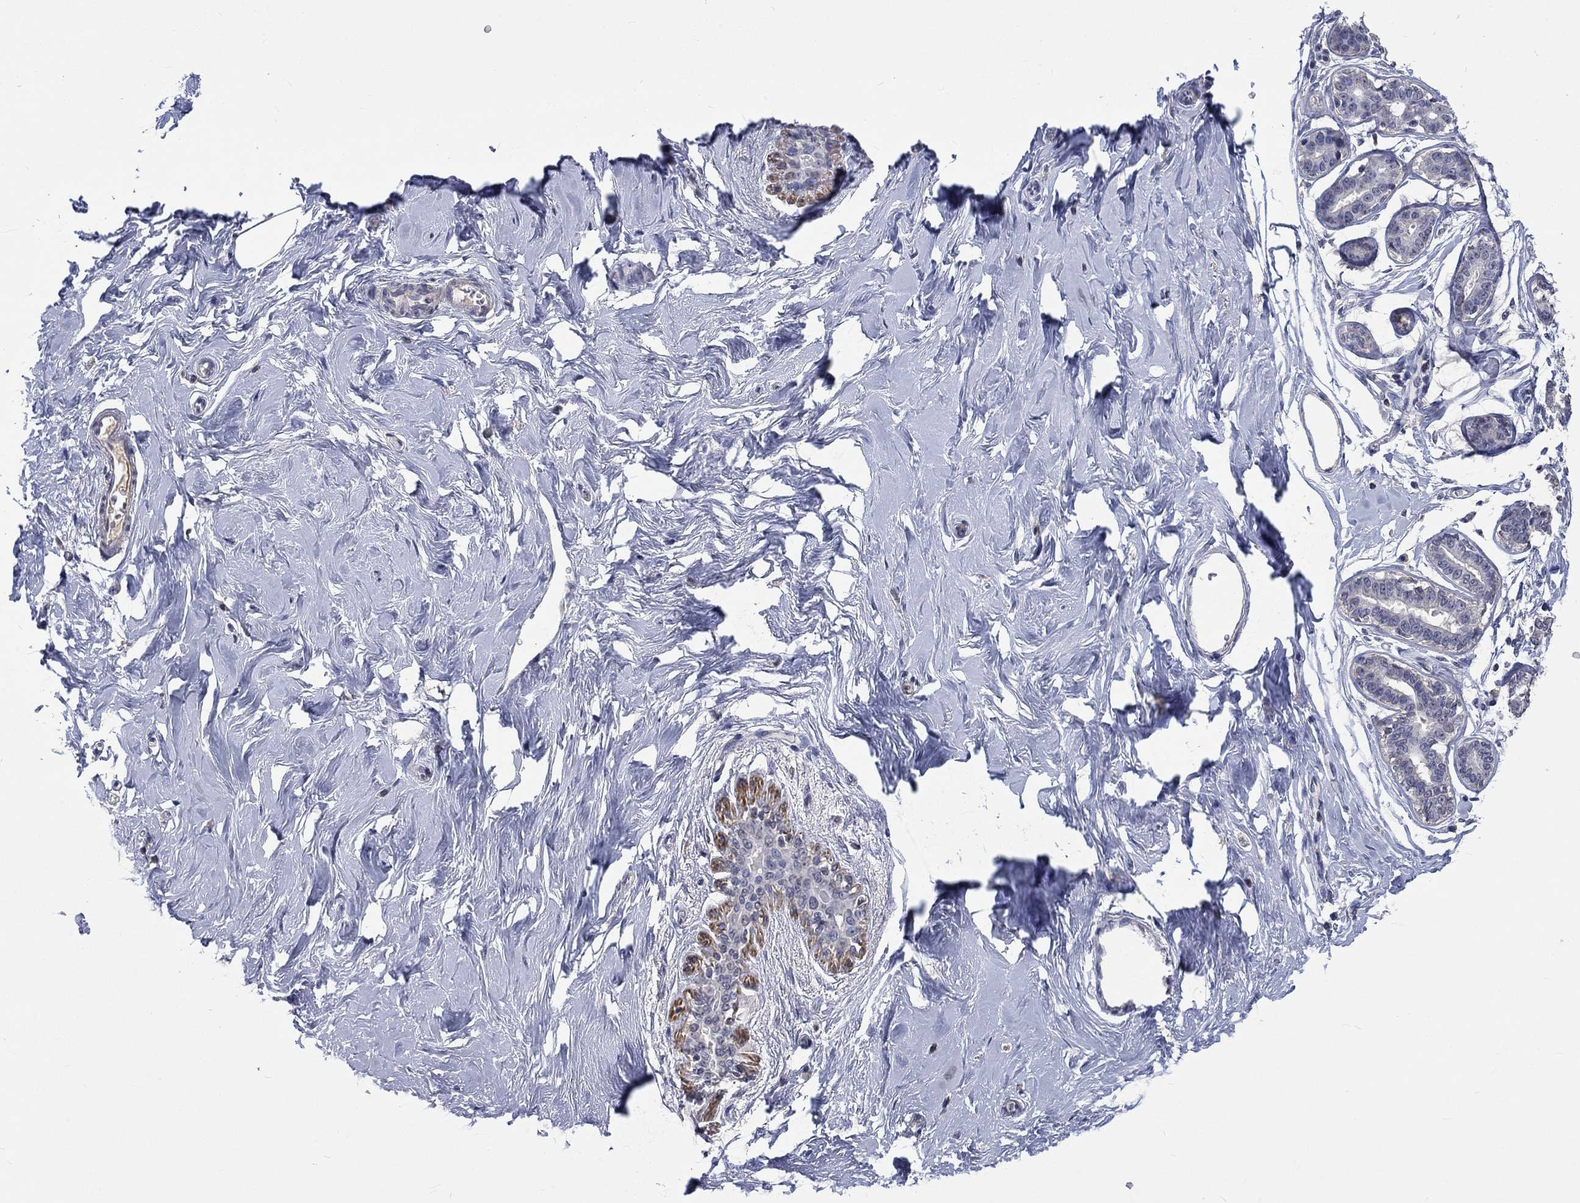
{"staining": {"intensity": "negative", "quantity": "none", "location": "none"}, "tissue": "breast", "cell_type": "Adipocytes", "image_type": "normal", "snomed": [{"axis": "morphology", "description": "Normal tissue, NOS"}, {"axis": "topography", "description": "Skin"}, {"axis": "topography", "description": "Breast"}], "caption": "IHC micrograph of normal breast: breast stained with DAB demonstrates no significant protein expression in adipocytes. (IHC, brightfield microscopy, high magnification).", "gene": "ZBTB18", "patient": {"sex": "female", "age": 43}}